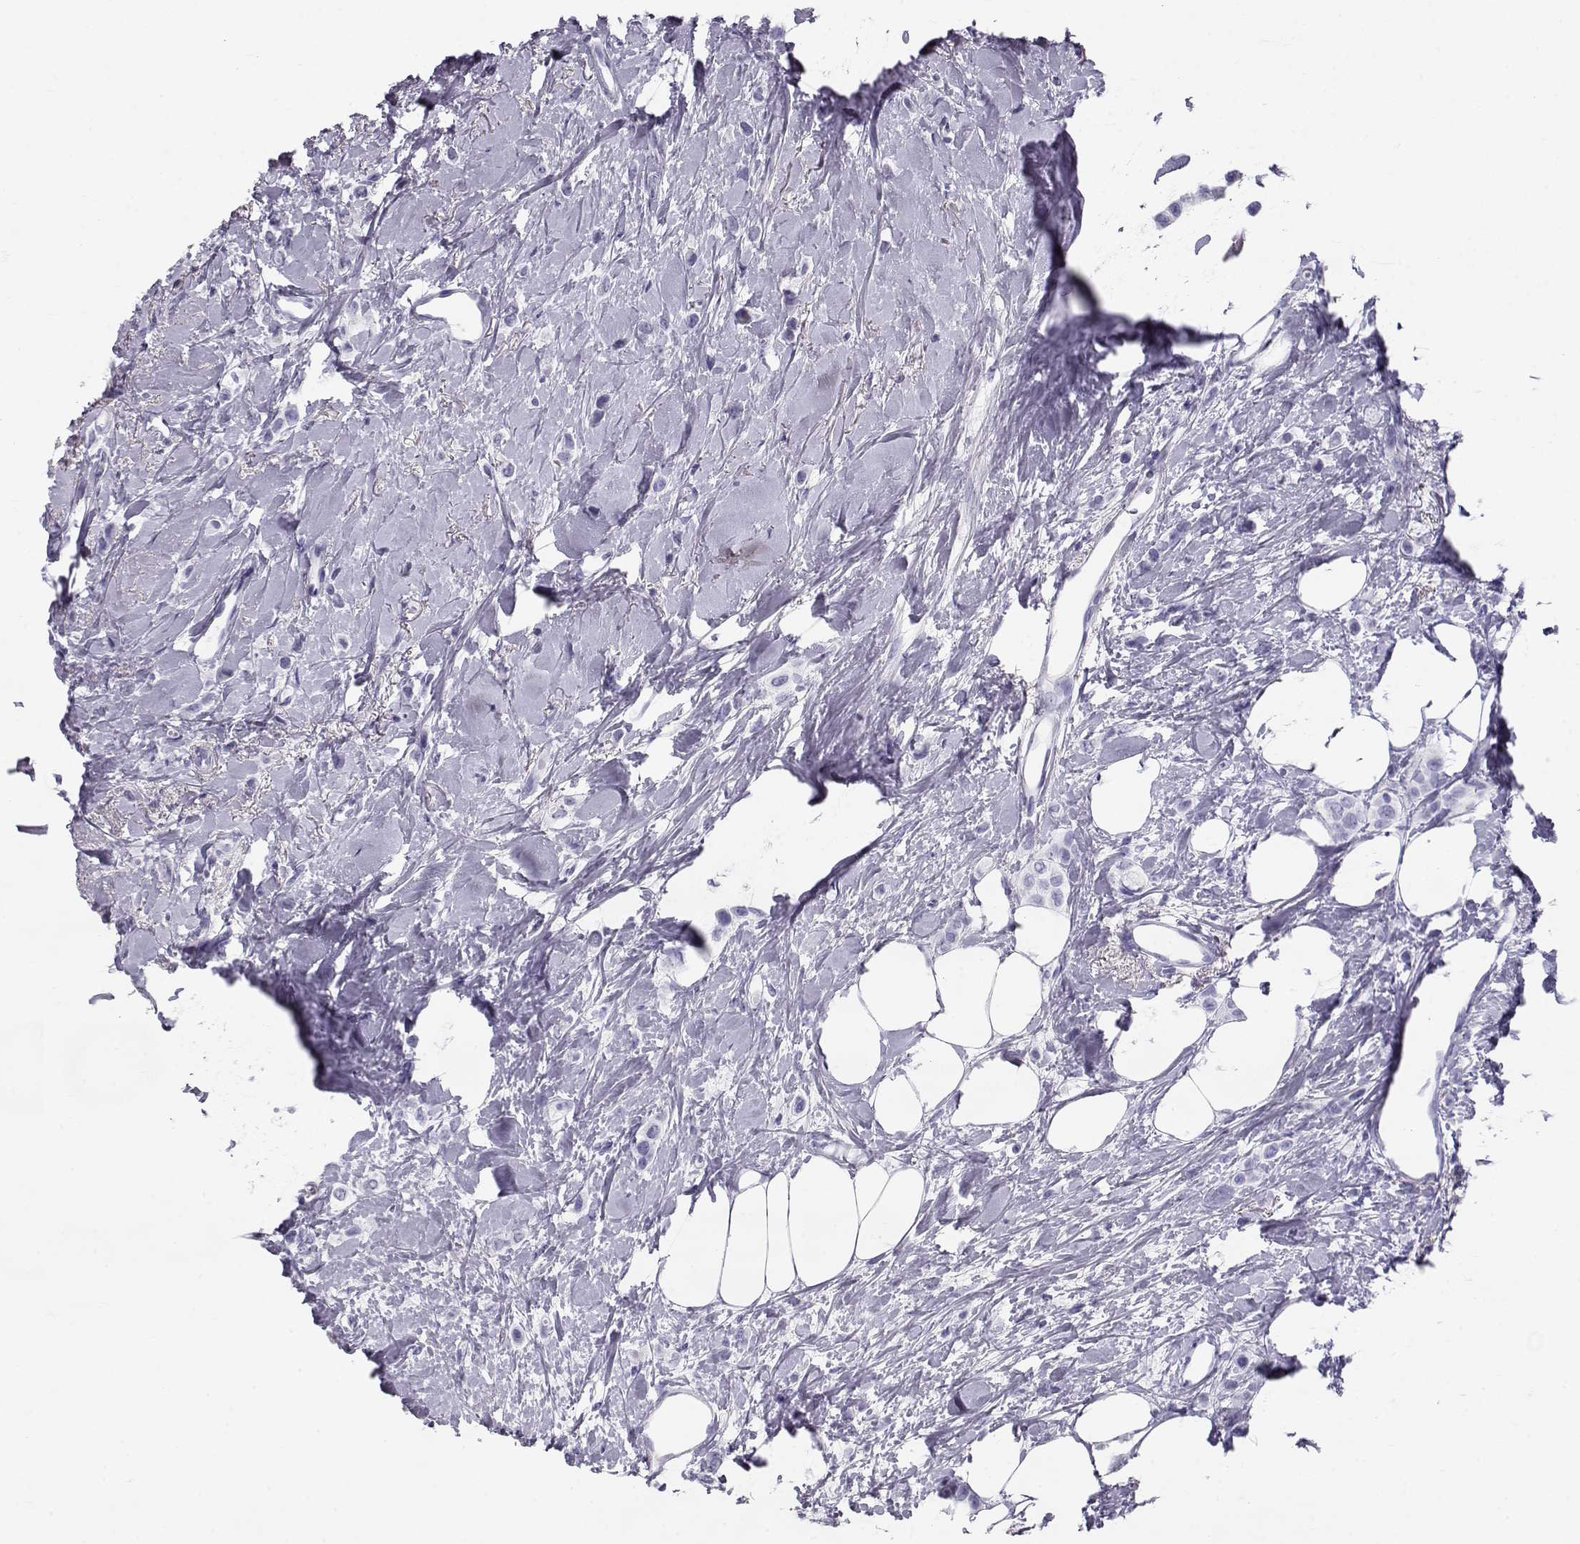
{"staining": {"intensity": "negative", "quantity": "none", "location": "none"}, "tissue": "breast cancer", "cell_type": "Tumor cells", "image_type": "cancer", "snomed": [{"axis": "morphology", "description": "Lobular carcinoma"}, {"axis": "topography", "description": "Breast"}], "caption": "High power microscopy micrograph of an immunohistochemistry photomicrograph of breast cancer, revealing no significant positivity in tumor cells. The staining is performed using DAB (3,3'-diaminobenzidine) brown chromogen with nuclei counter-stained in using hematoxylin.", "gene": "RD3", "patient": {"sex": "female", "age": 66}}